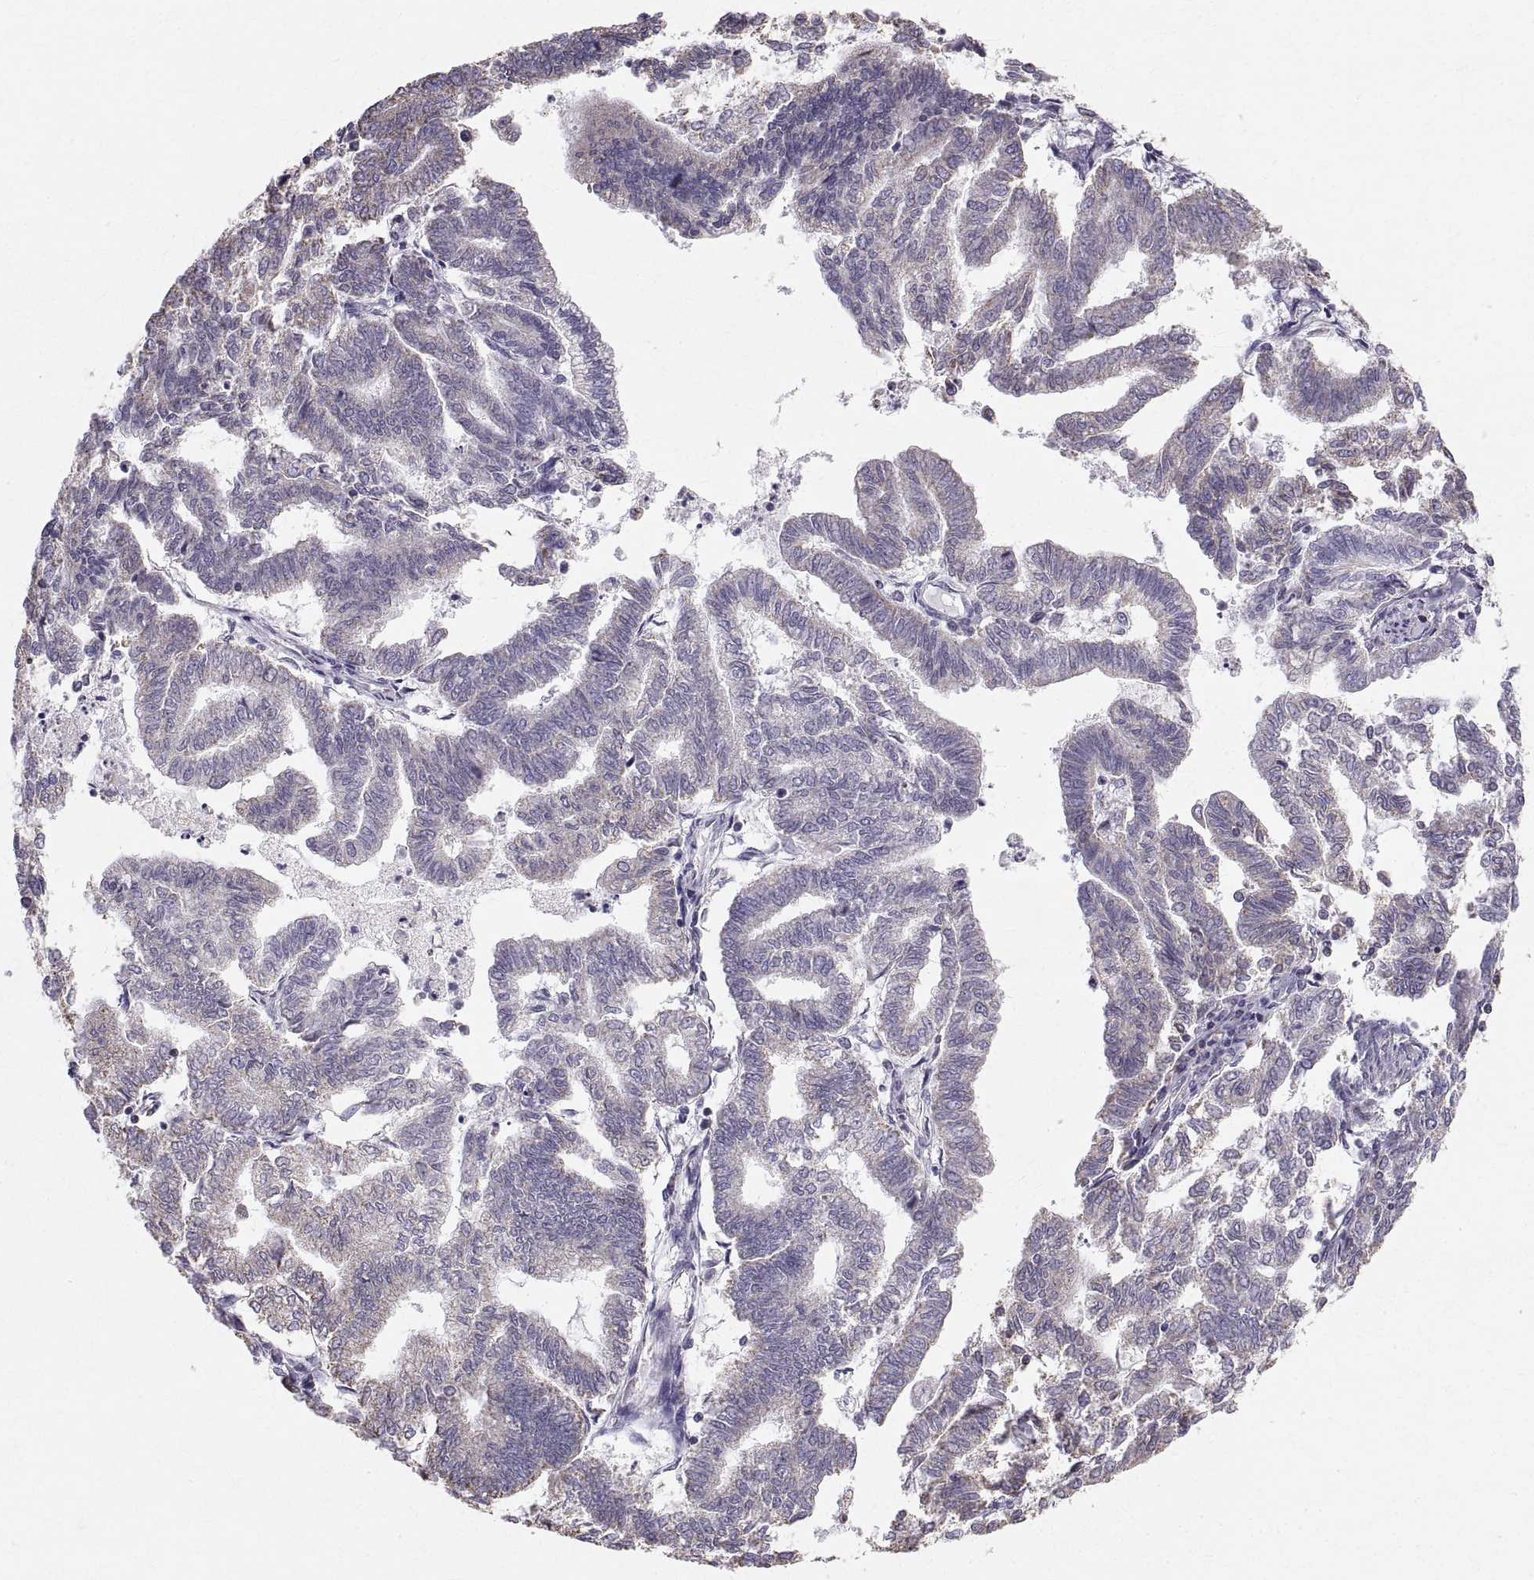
{"staining": {"intensity": "weak", "quantity": "25%-75%", "location": "cytoplasmic/membranous"}, "tissue": "endometrial cancer", "cell_type": "Tumor cells", "image_type": "cancer", "snomed": [{"axis": "morphology", "description": "Adenocarcinoma, NOS"}, {"axis": "topography", "description": "Endometrium"}], "caption": "Tumor cells display low levels of weak cytoplasmic/membranous positivity in about 25%-75% of cells in endometrial adenocarcinoma.", "gene": "STMND1", "patient": {"sex": "female", "age": 79}}